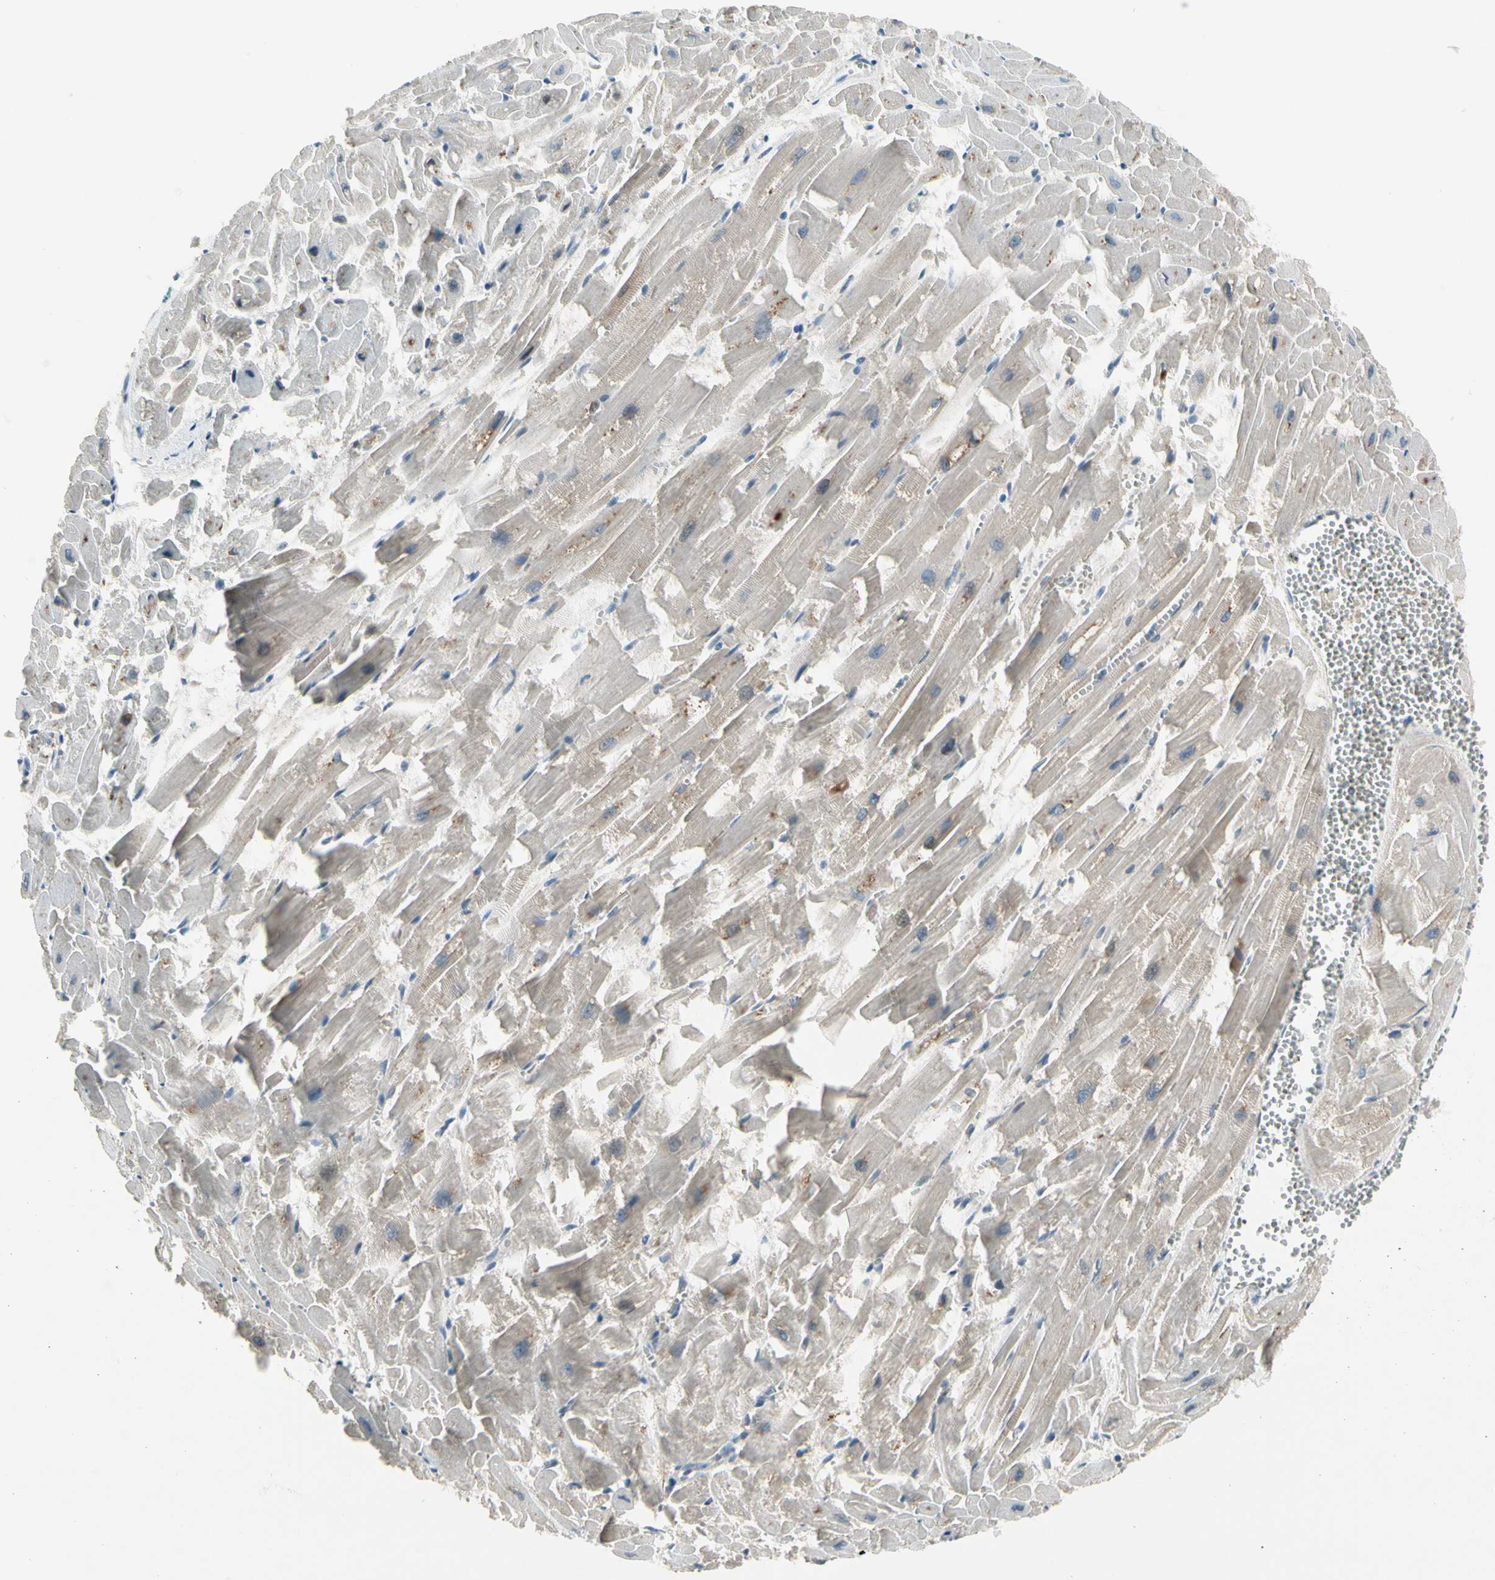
{"staining": {"intensity": "weak", "quantity": "<25%", "location": "cytoplasmic/membranous"}, "tissue": "heart muscle", "cell_type": "Cardiomyocytes", "image_type": "normal", "snomed": [{"axis": "morphology", "description": "Normal tissue, NOS"}, {"axis": "topography", "description": "Heart"}], "caption": "Human heart muscle stained for a protein using IHC shows no positivity in cardiomyocytes.", "gene": "PANK2", "patient": {"sex": "female", "age": 19}}